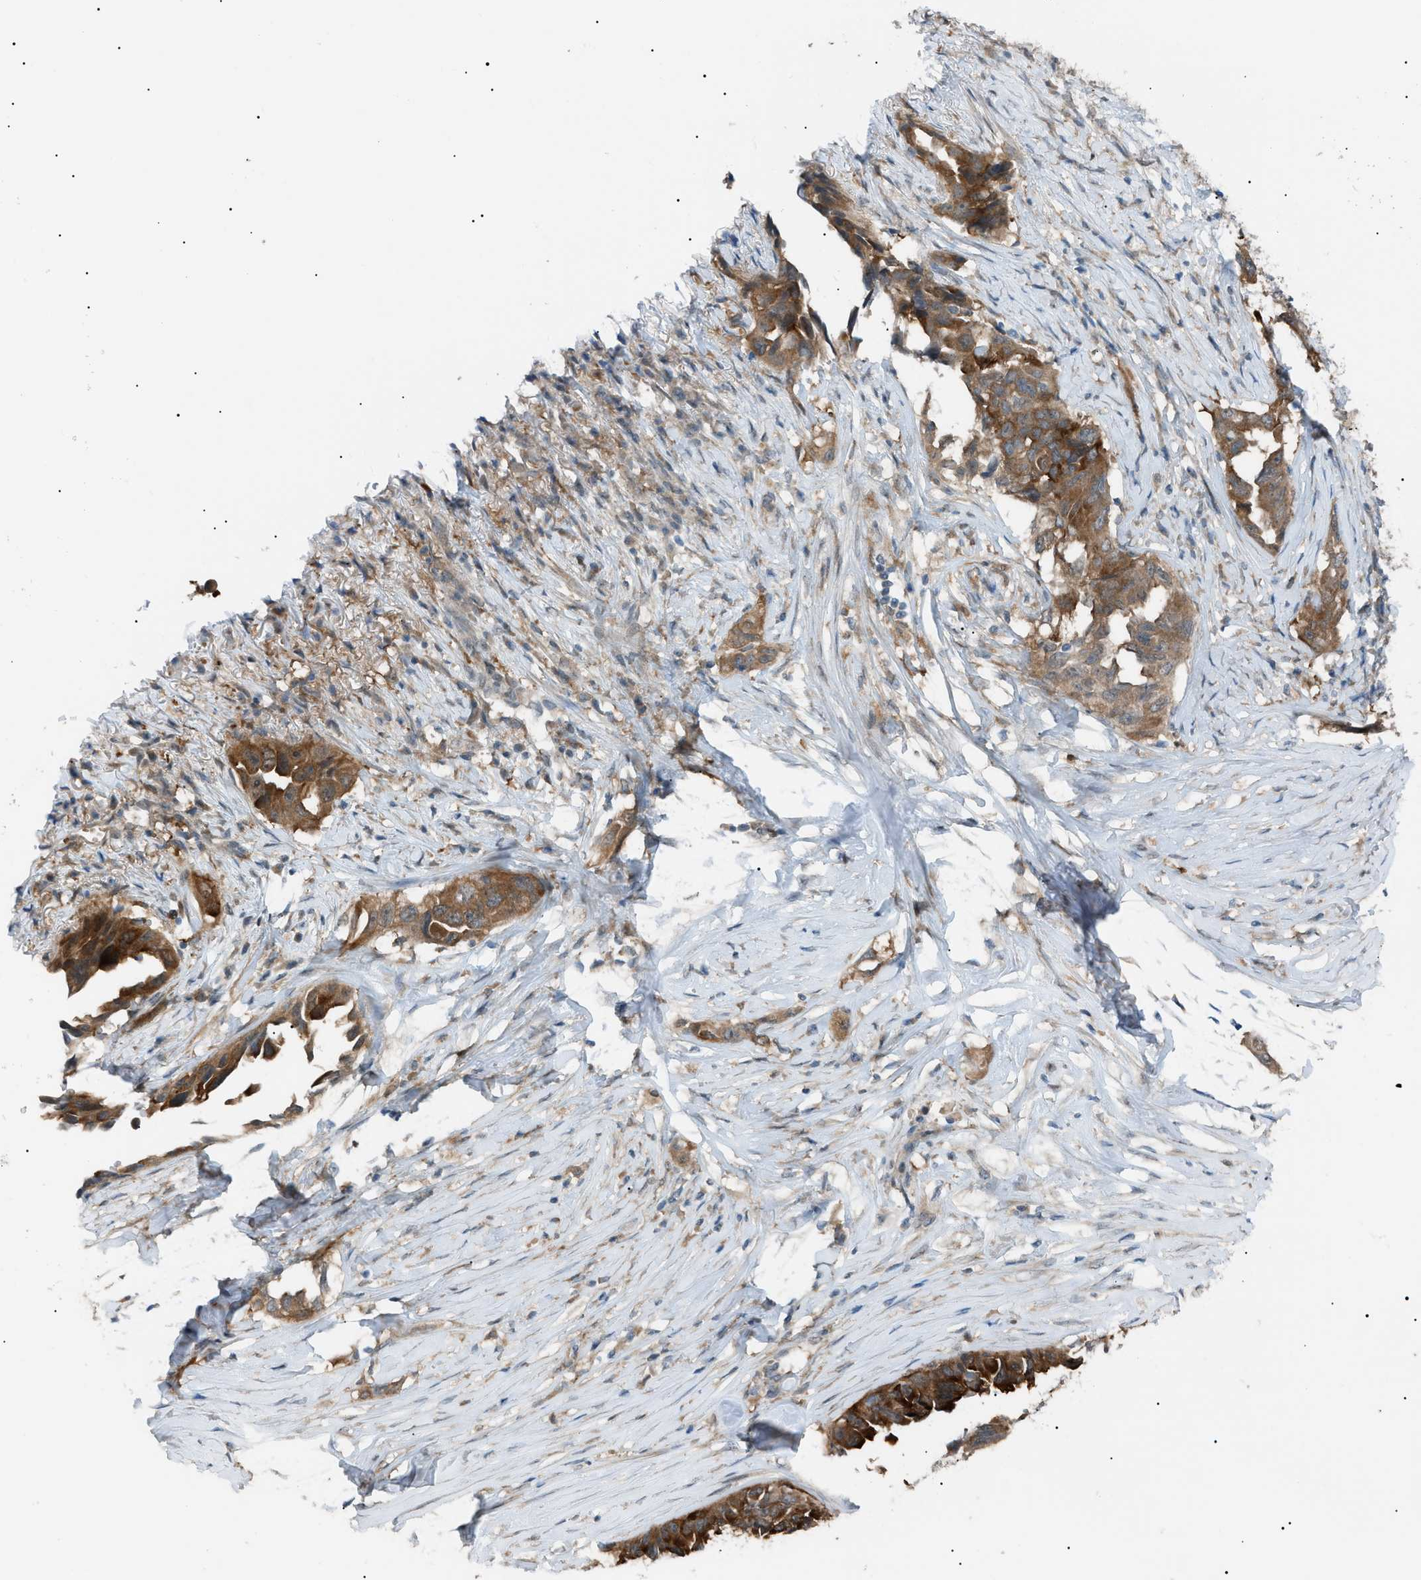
{"staining": {"intensity": "moderate", "quantity": ">75%", "location": "cytoplasmic/membranous"}, "tissue": "lung cancer", "cell_type": "Tumor cells", "image_type": "cancer", "snomed": [{"axis": "morphology", "description": "Adenocarcinoma, NOS"}, {"axis": "topography", "description": "Lung"}], "caption": "High-magnification brightfield microscopy of lung adenocarcinoma stained with DAB (brown) and counterstained with hematoxylin (blue). tumor cells exhibit moderate cytoplasmic/membranous positivity is seen in approximately>75% of cells. (Stains: DAB (3,3'-diaminobenzidine) in brown, nuclei in blue, Microscopy: brightfield microscopy at high magnification).", "gene": "LPIN2", "patient": {"sex": "female", "age": 51}}